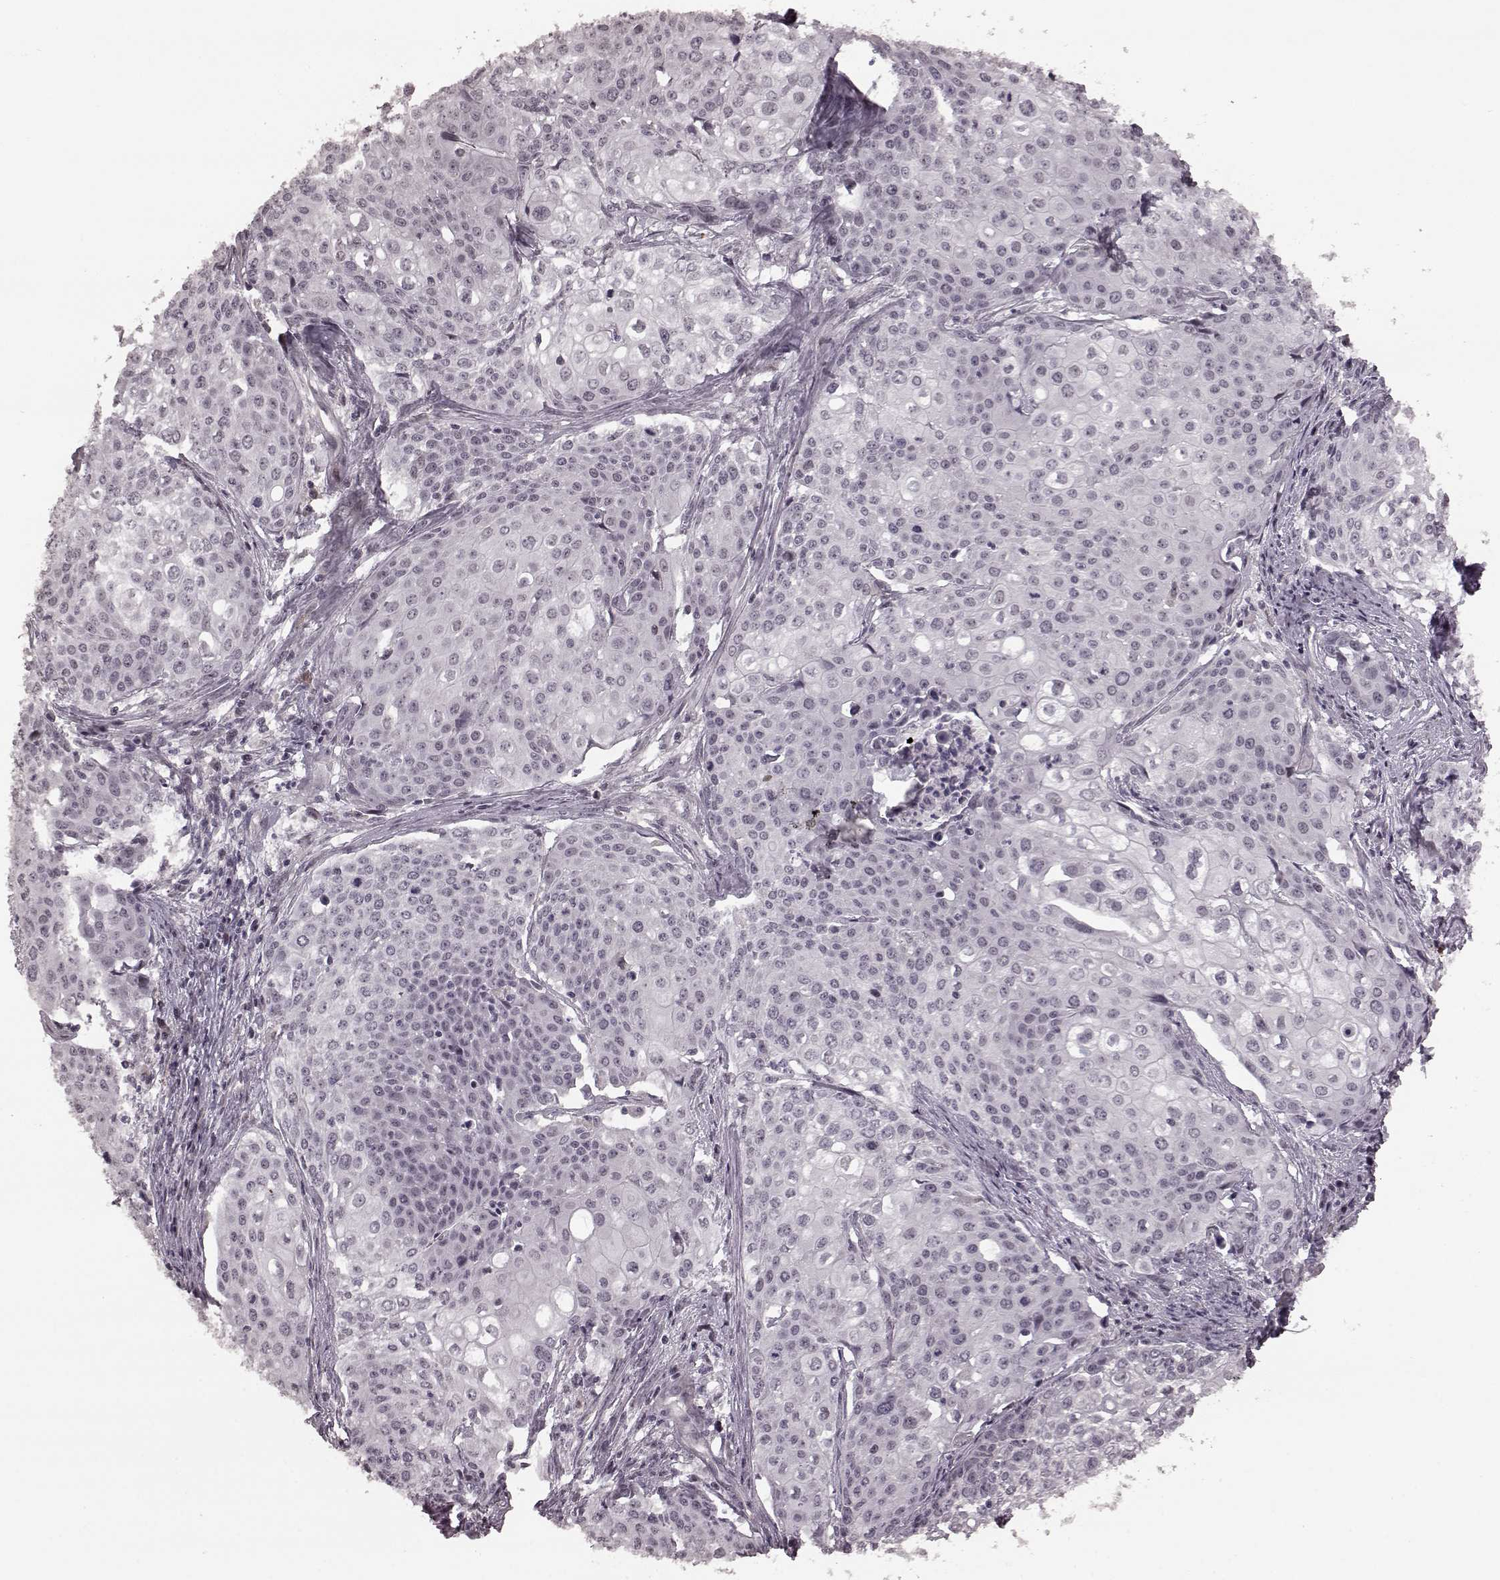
{"staining": {"intensity": "negative", "quantity": "none", "location": "none"}, "tissue": "cervical cancer", "cell_type": "Tumor cells", "image_type": "cancer", "snomed": [{"axis": "morphology", "description": "Squamous cell carcinoma, NOS"}, {"axis": "topography", "description": "Cervix"}], "caption": "IHC histopathology image of neoplastic tissue: human cervical cancer stained with DAB demonstrates no significant protein positivity in tumor cells.", "gene": "PLCB4", "patient": {"sex": "female", "age": 39}}